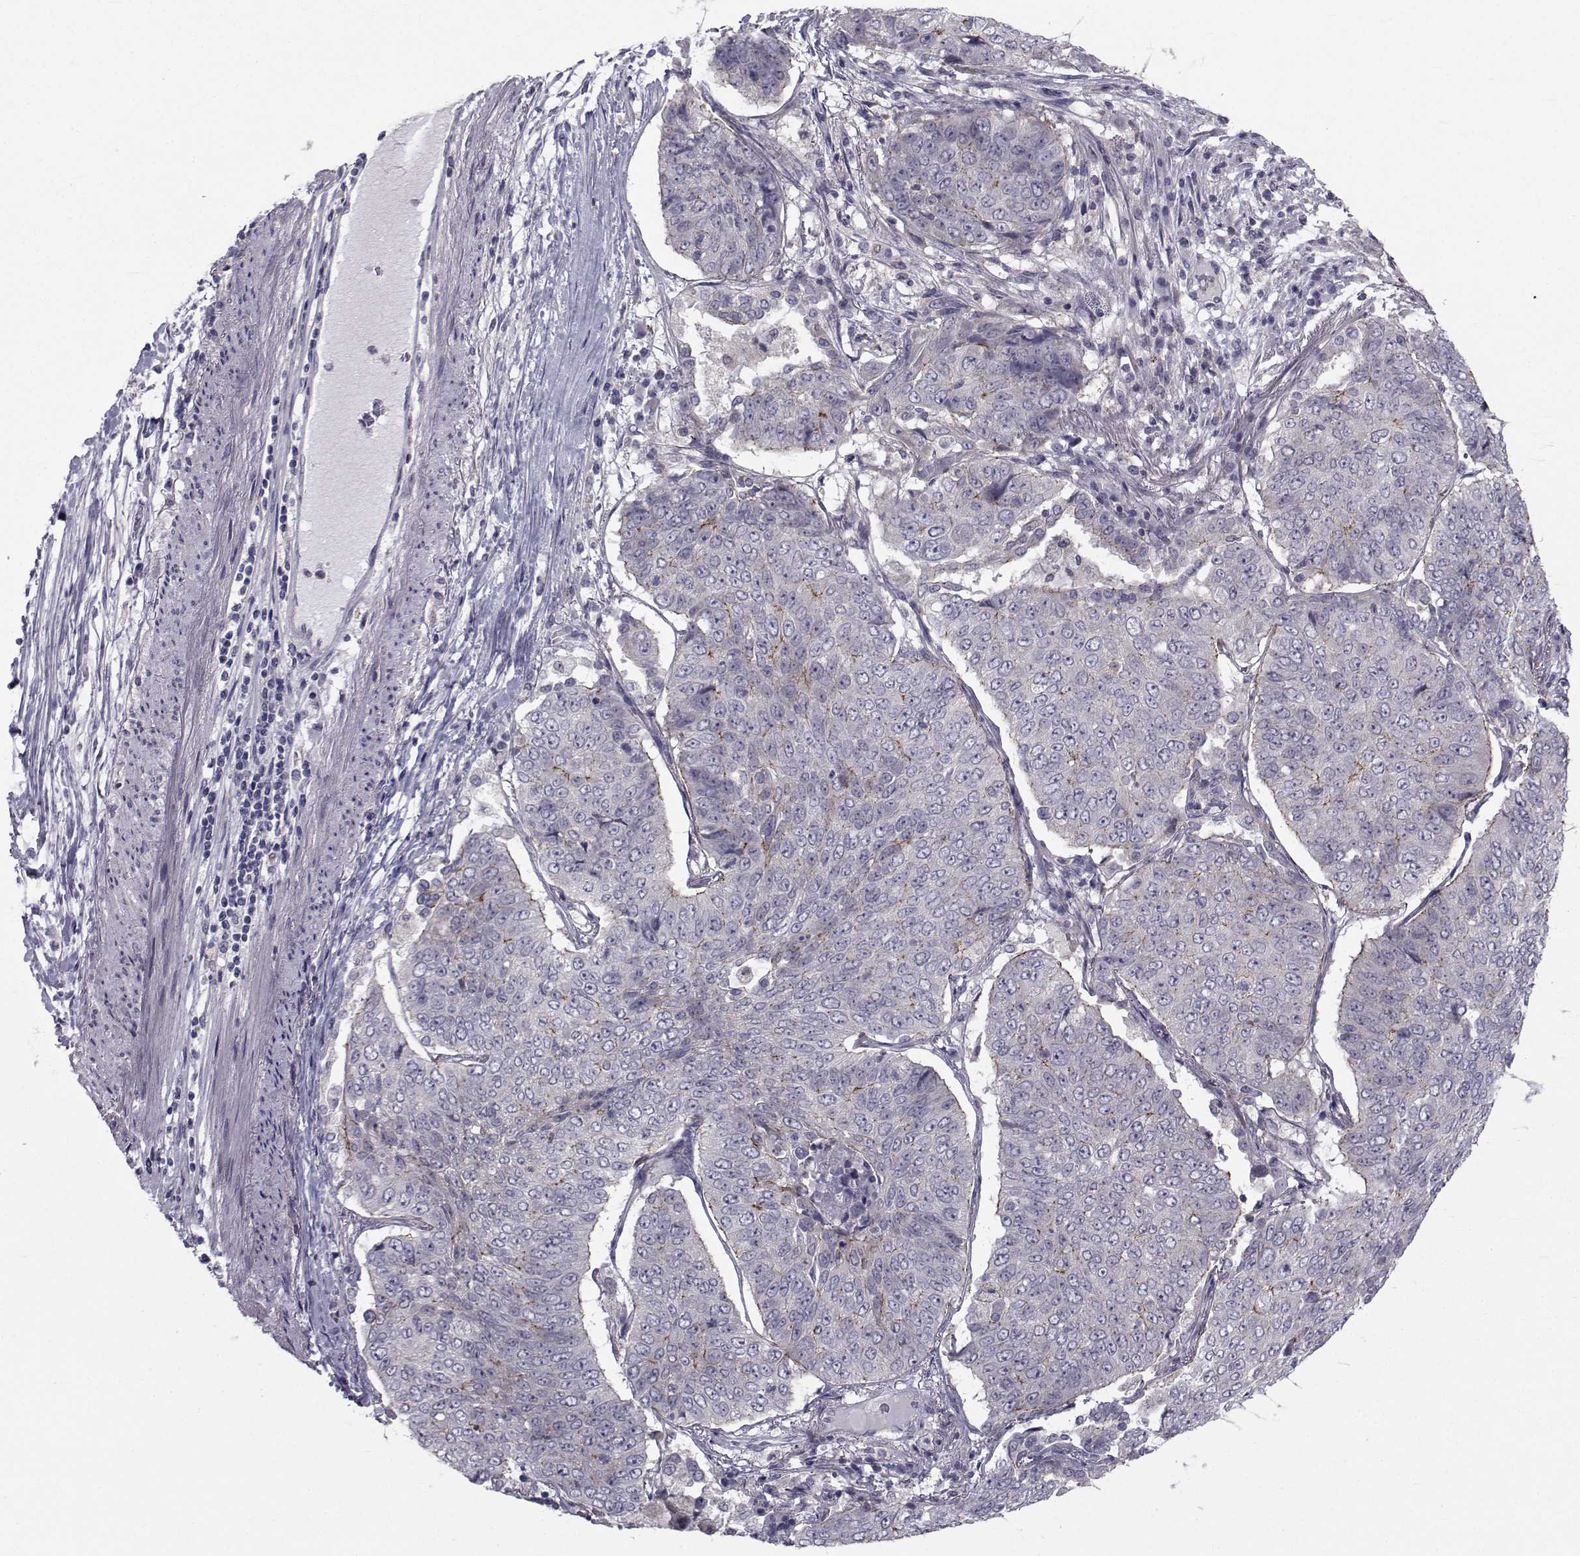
{"staining": {"intensity": "strong", "quantity": "<25%", "location": "cytoplasmic/membranous"}, "tissue": "lung cancer", "cell_type": "Tumor cells", "image_type": "cancer", "snomed": [{"axis": "morphology", "description": "Normal tissue, NOS"}, {"axis": "morphology", "description": "Squamous cell carcinoma, NOS"}, {"axis": "topography", "description": "Bronchus"}, {"axis": "topography", "description": "Lung"}], "caption": "The immunohistochemical stain labels strong cytoplasmic/membranous expression in tumor cells of lung cancer tissue.", "gene": "SLC30A10", "patient": {"sex": "male", "age": 64}}